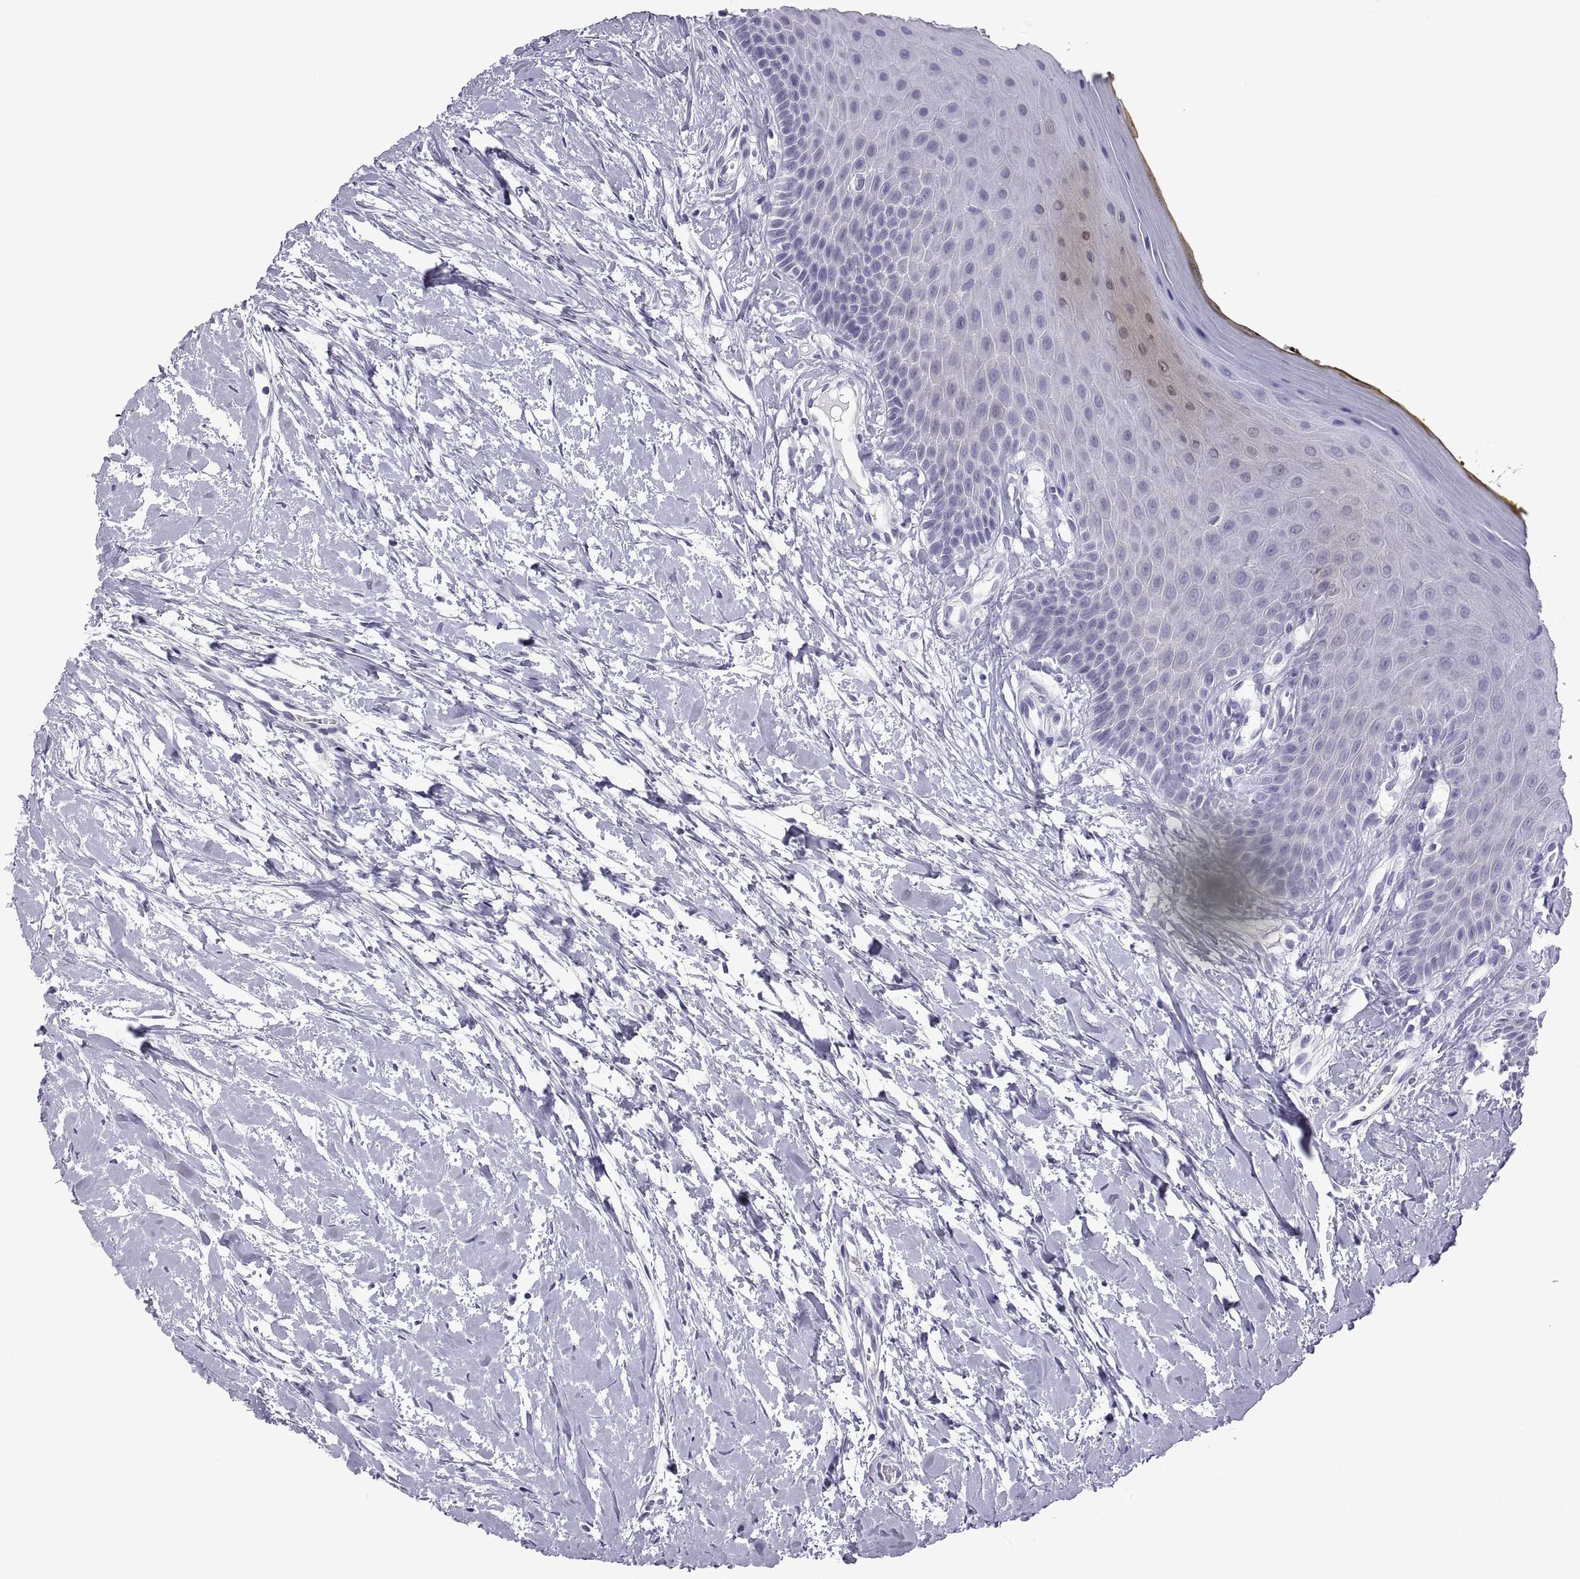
{"staining": {"intensity": "negative", "quantity": "none", "location": "none"}, "tissue": "oral mucosa", "cell_type": "Squamous epithelial cells", "image_type": "normal", "snomed": [{"axis": "morphology", "description": "Normal tissue, NOS"}, {"axis": "topography", "description": "Oral tissue"}], "caption": "An immunohistochemistry image of normal oral mucosa is shown. There is no staining in squamous epithelial cells of oral mucosa.", "gene": "C3orf22", "patient": {"sex": "female", "age": 43}}